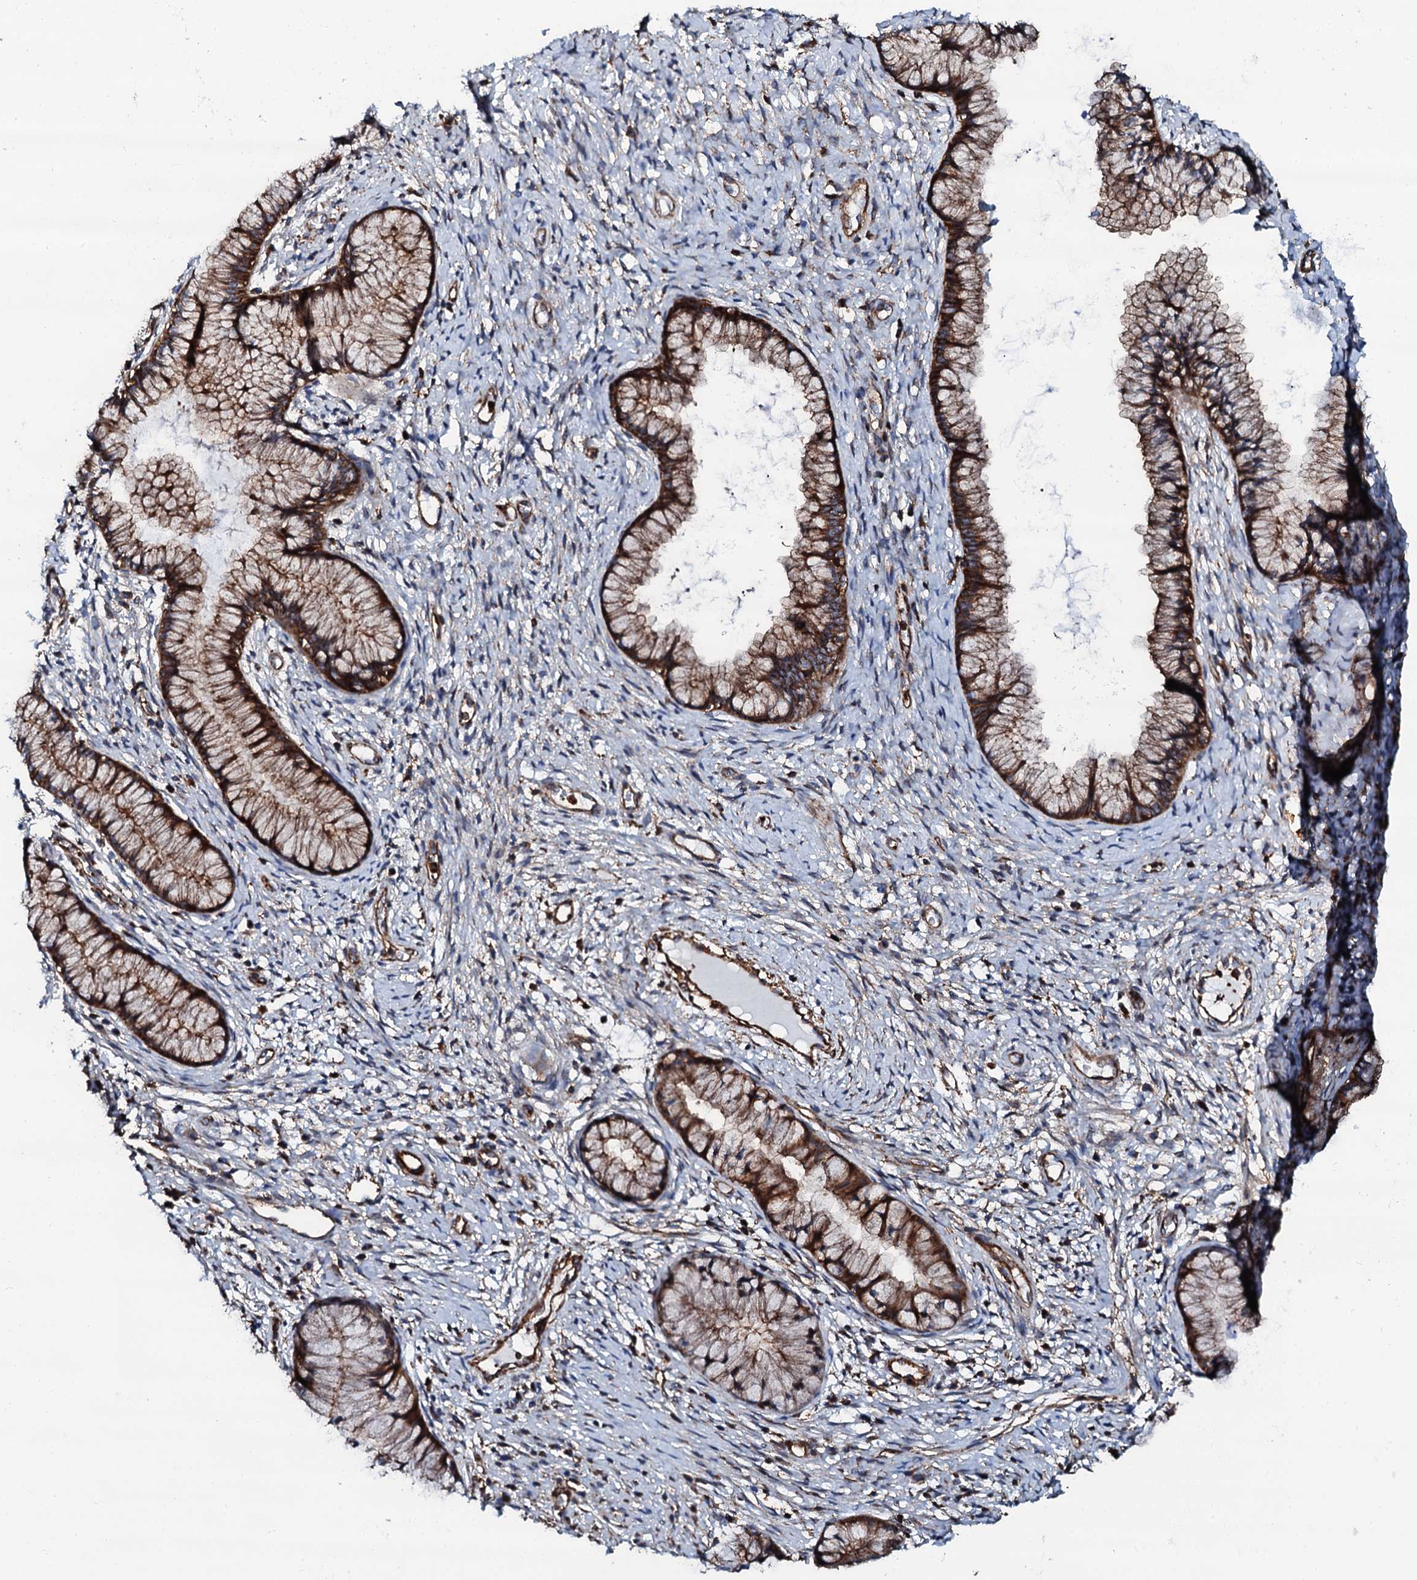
{"staining": {"intensity": "strong", "quantity": ">75%", "location": "cytoplasmic/membranous"}, "tissue": "cervix", "cell_type": "Glandular cells", "image_type": "normal", "snomed": [{"axis": "morphology", "description": "Normal tissue, NOS"}, {"axis": "topography", "description": "Cervix"}], "caption": "This is a histology image of immunohistochemistry (IHC) staining of normal cervix, which shows strong expression in the cytoplasmic/membranous of glandular cells.", "gene": "INTS10", "patient": {"sex": "female", "age": 42}}